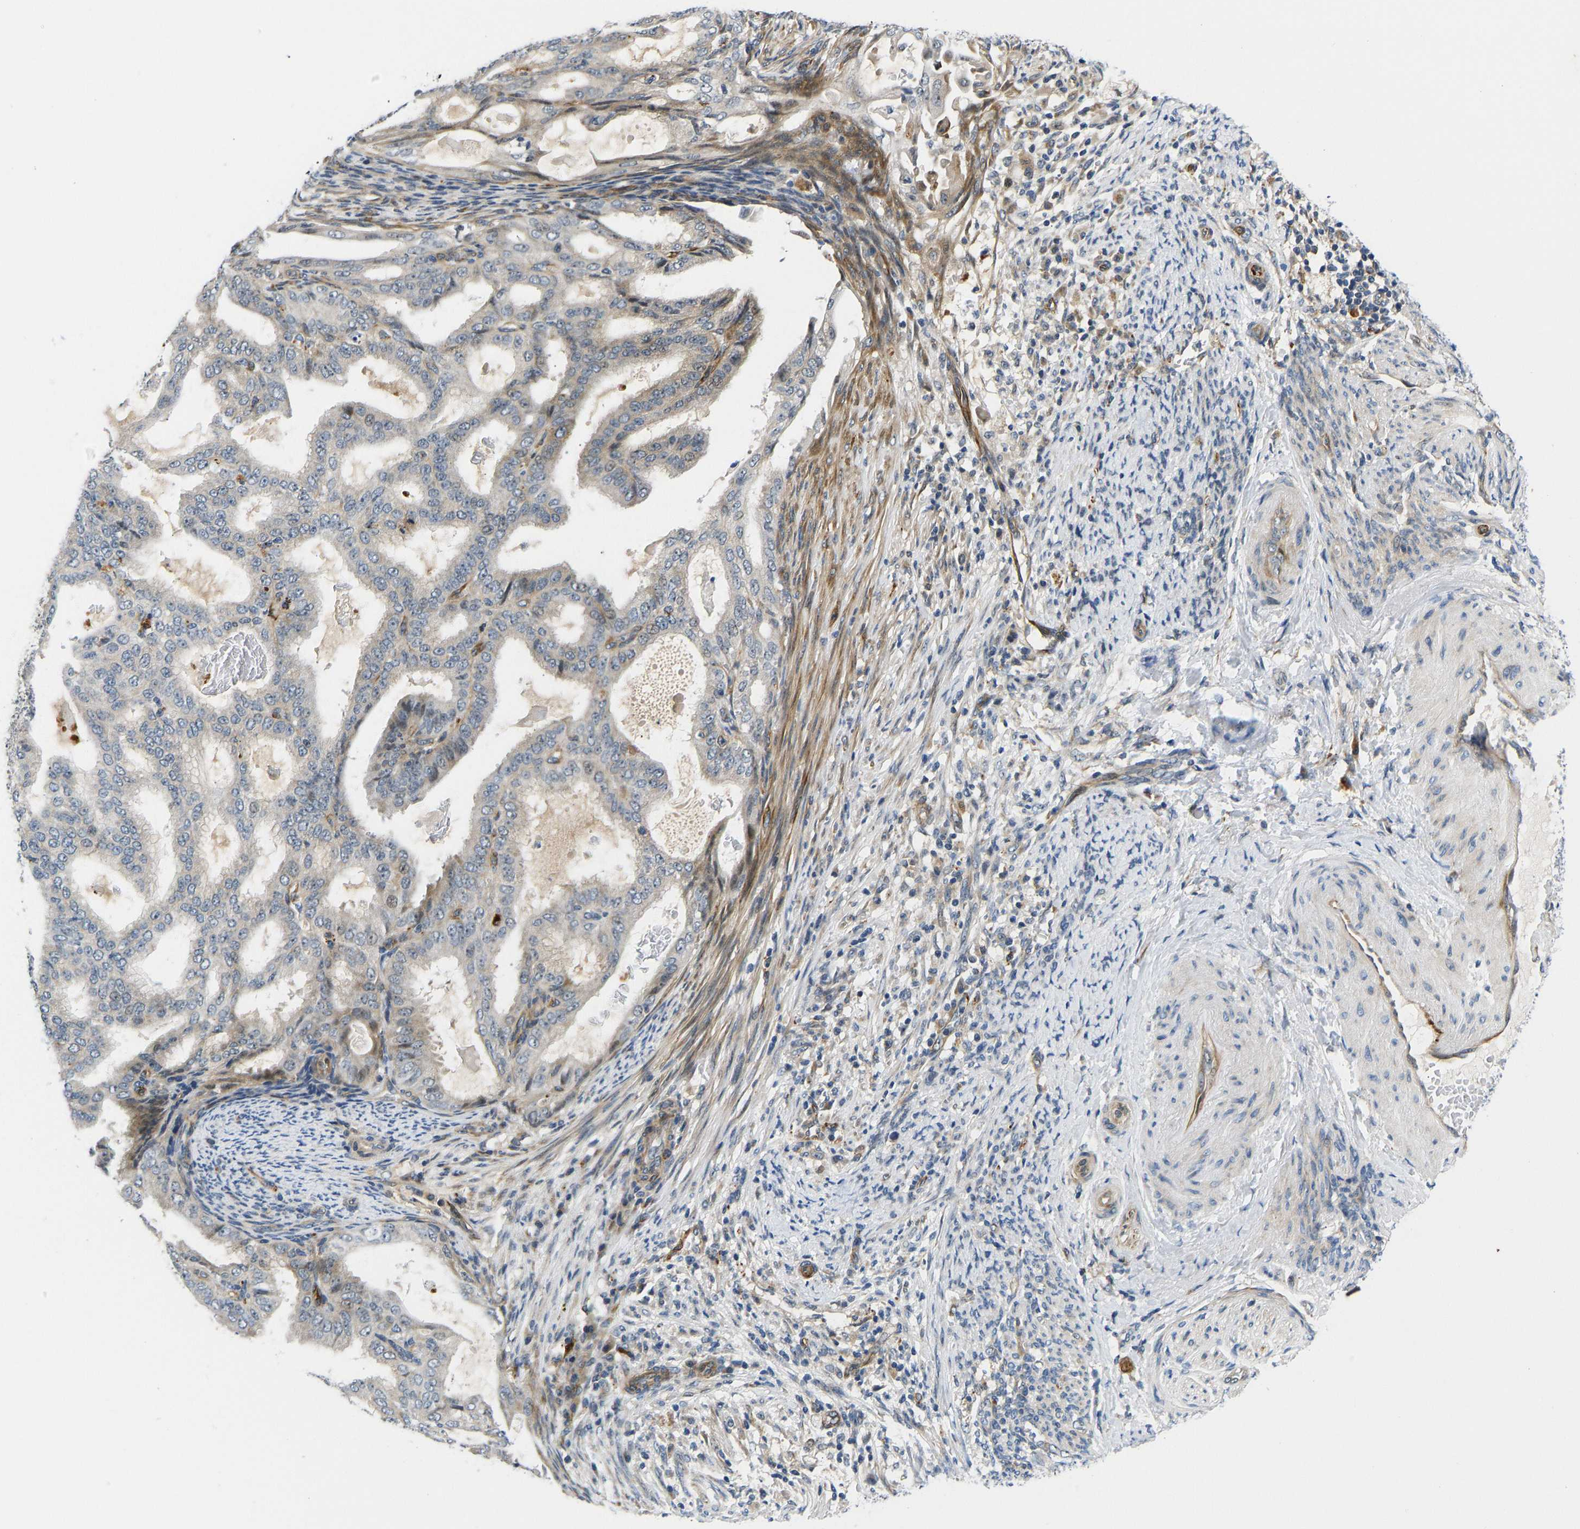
{"staining": {"intensity": "negative", "quantity": "none", "location": "none"}, "tissue": "endometrial cancer", "cell_type": "Tumor cells", "image_type": "cancer", "snomed": [{"axis": "morphology", "description": "Adenocarcinoma, NOS"}, {"axis": "topography", "description": "Endometrium"}], "caption": "Endometrial cancer (adenocarcinoma) was stained to show a protein in brown. There is no significant staining in tumor cells.", "gene": "RESF1", "patient": {"sex": "female", "age": 58}}